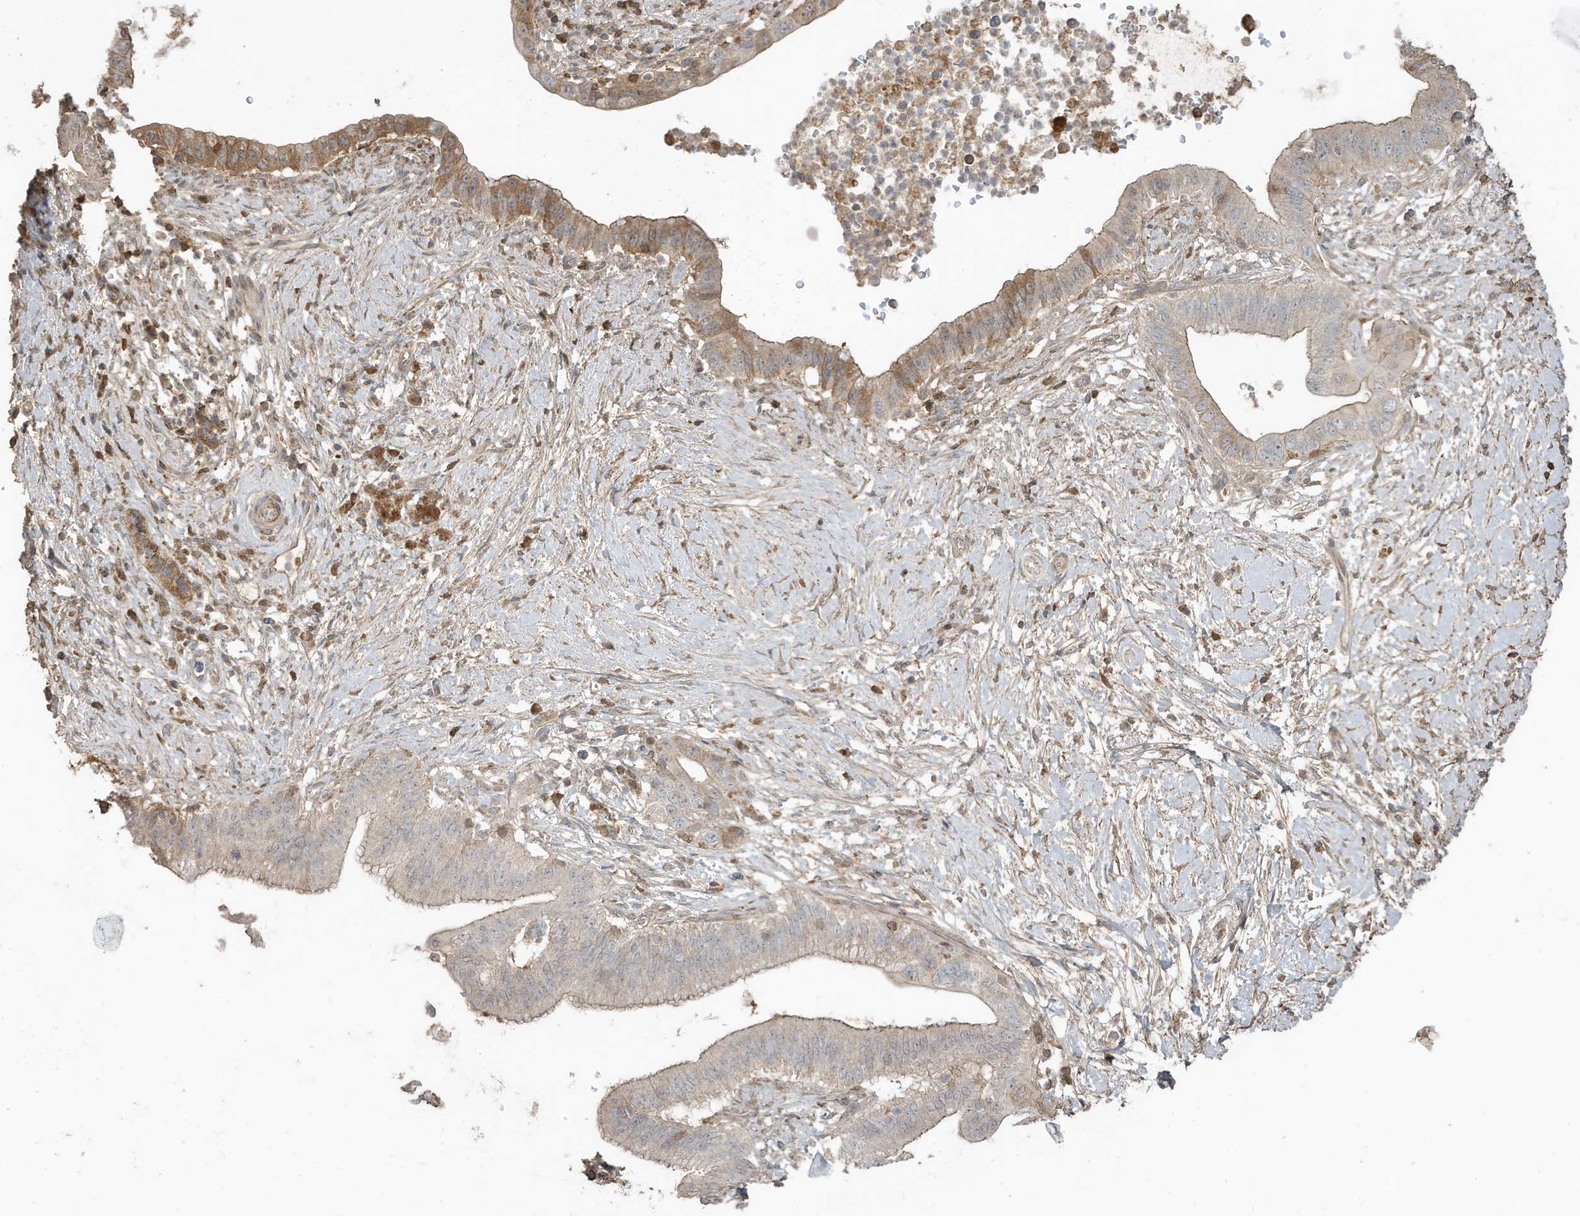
{"staining": {"intensity": "moderate", "quantity": "<25%", "location": "cytoplasmic/membranous"}, "tissue": "pancreatic cancer", "cell_type": "Tumor cells", "image_type": "cancer", "snomed": [{"axis": "morphology", "description": "Adenocarcinoma, NOS"}, {"axis": "topography", "description": "Pancreas"}], "caption": "High-power microscopy captured an immunohistochemistry micrograph of pancreatic adenocarcinoma, revealing moderate cytoplasmic/membranous positivity in approximately <25% of tumor cells.", "gene": "PRRT3", "patient": {"sex": "male", "age": 68}}